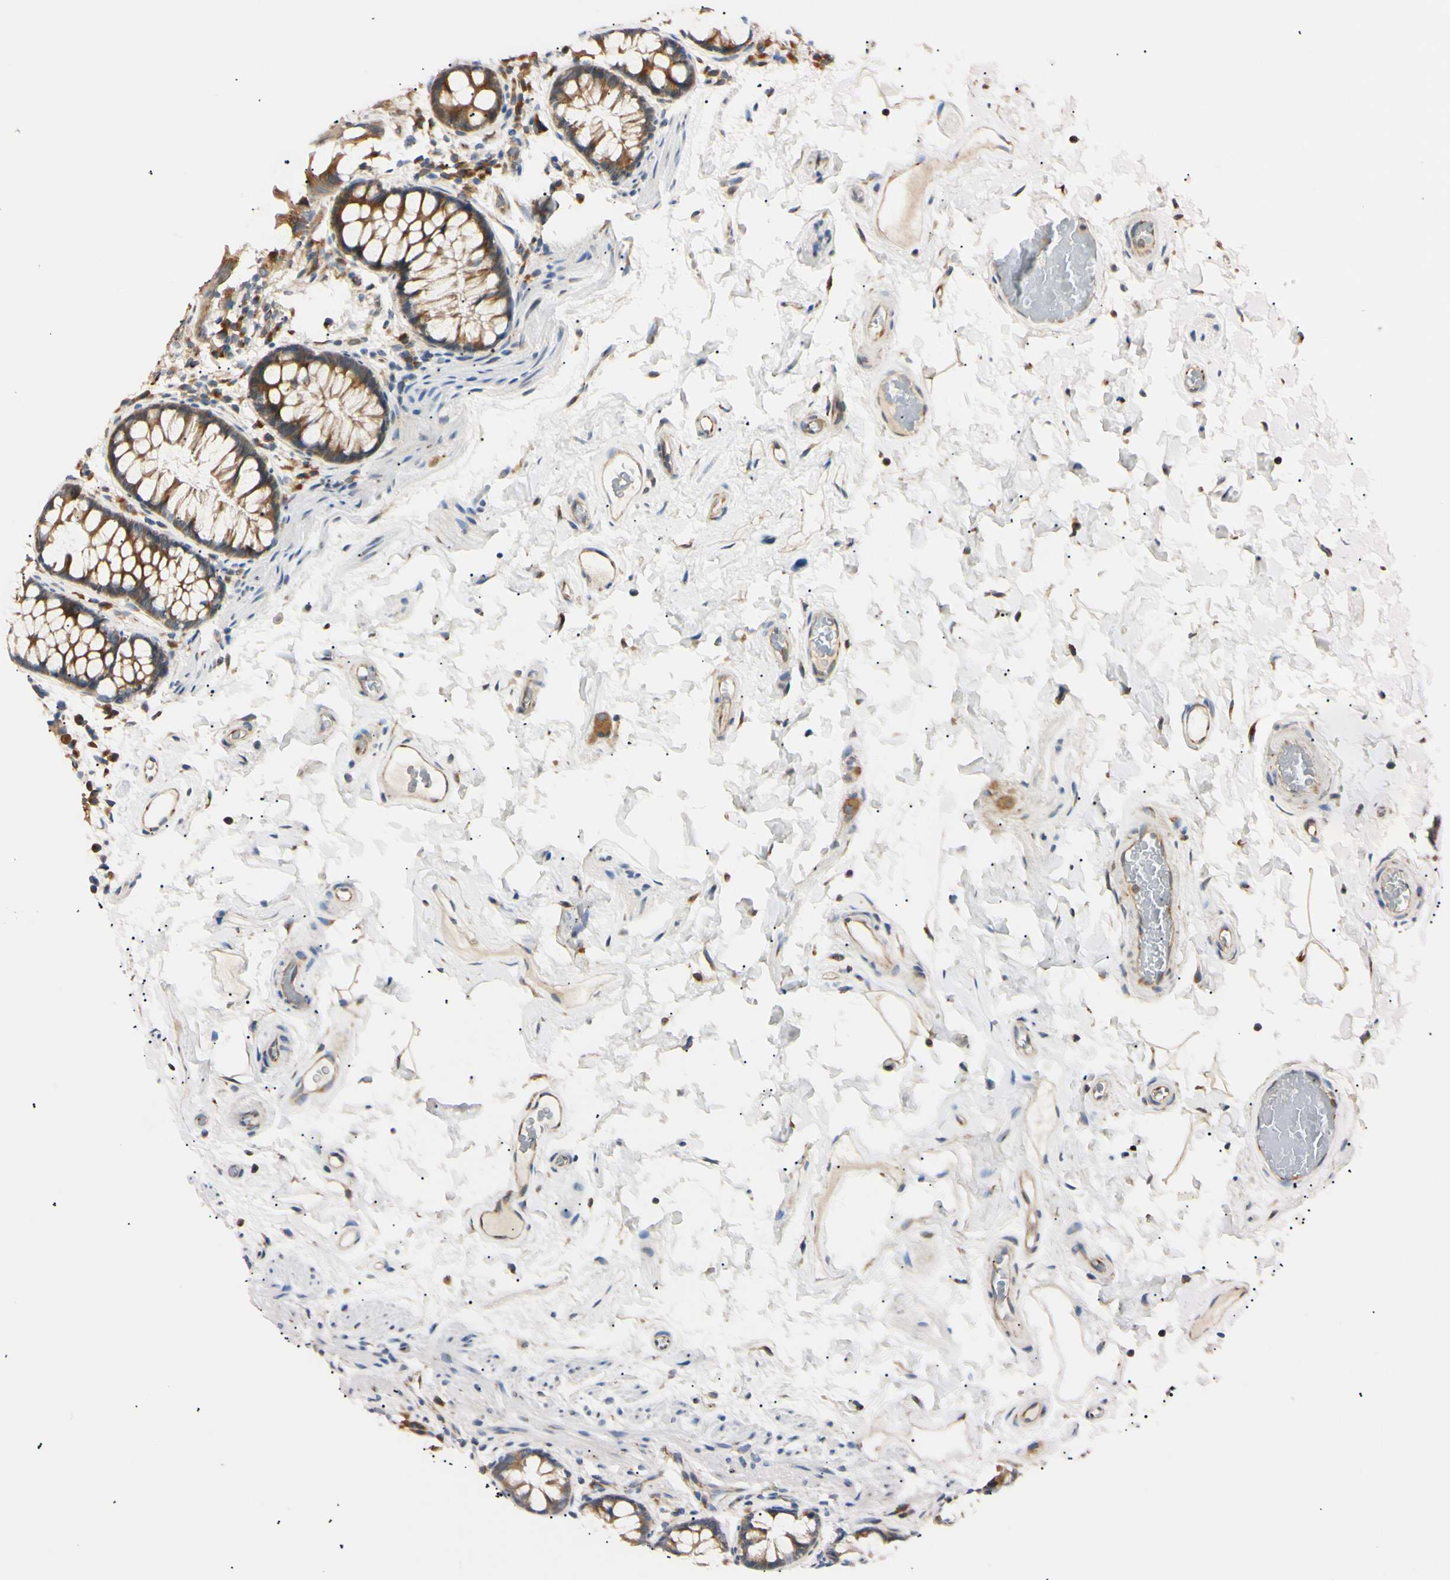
{"staining": {"intensity": "weak", "quantity": ">75%", "location": "cytoplasmic/membranous"}, "tissue": "colon", "cell_type": "Endothelial cells", "image_type": "normal", "snomed": [{"axis": "morphology", "description": "Normal tissue, NOS"}, {"axis": "topography", "description": "Colon"}], "caption": "This is an image of immunohistochemistry (IHC) staining of unremarkable colon, which shows weak expression in the cytoplasmic/membranous of endothelial cells.", "gene": "IER3IP1", "patient": {"sex": "female", "age": 80}}